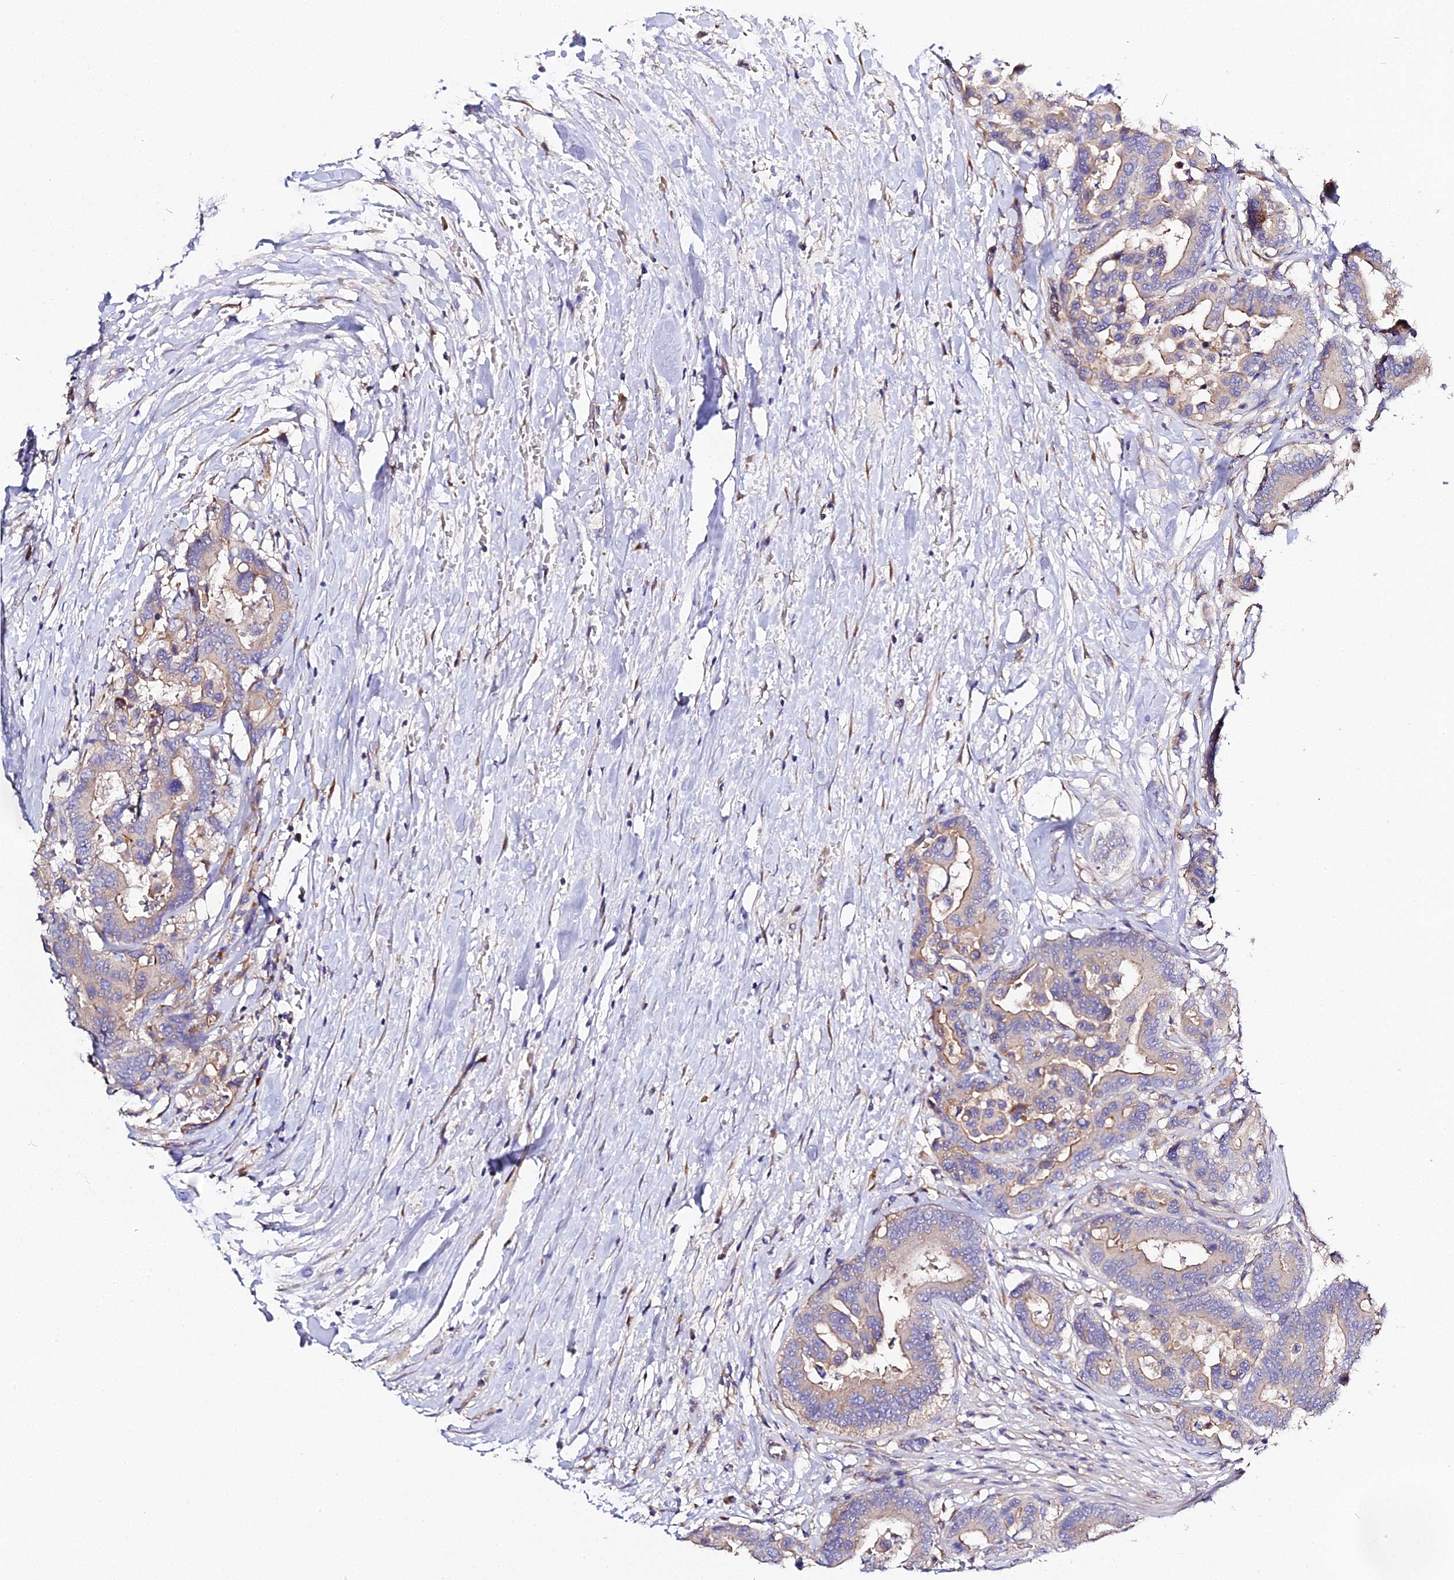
{"staining": {"intensity": "weak", "quantity": "25%-75%", "location": "cytoplasmic/membranous"}, "tissue": "colorectal cancer", "cell_type": "Tumor cells", "image_type": "cancer", "snomed": [{"axis": "morphology", "description": "Normal tissue, NOS"}, {"axis": "morphology", "description": "Adenocarcinoma, NOS"}, {"axis": "topography", "description": "Colon"}], "caption": "Approximately 25%-75% of tumor cells in human adenocarcinoma (colorectal) reveal weak cytoplasmic/membranous protein staining as visualized by brown immunohistochemical staining.", "gene": "SCX", "patient": {"sex": "male", "age": 82}}